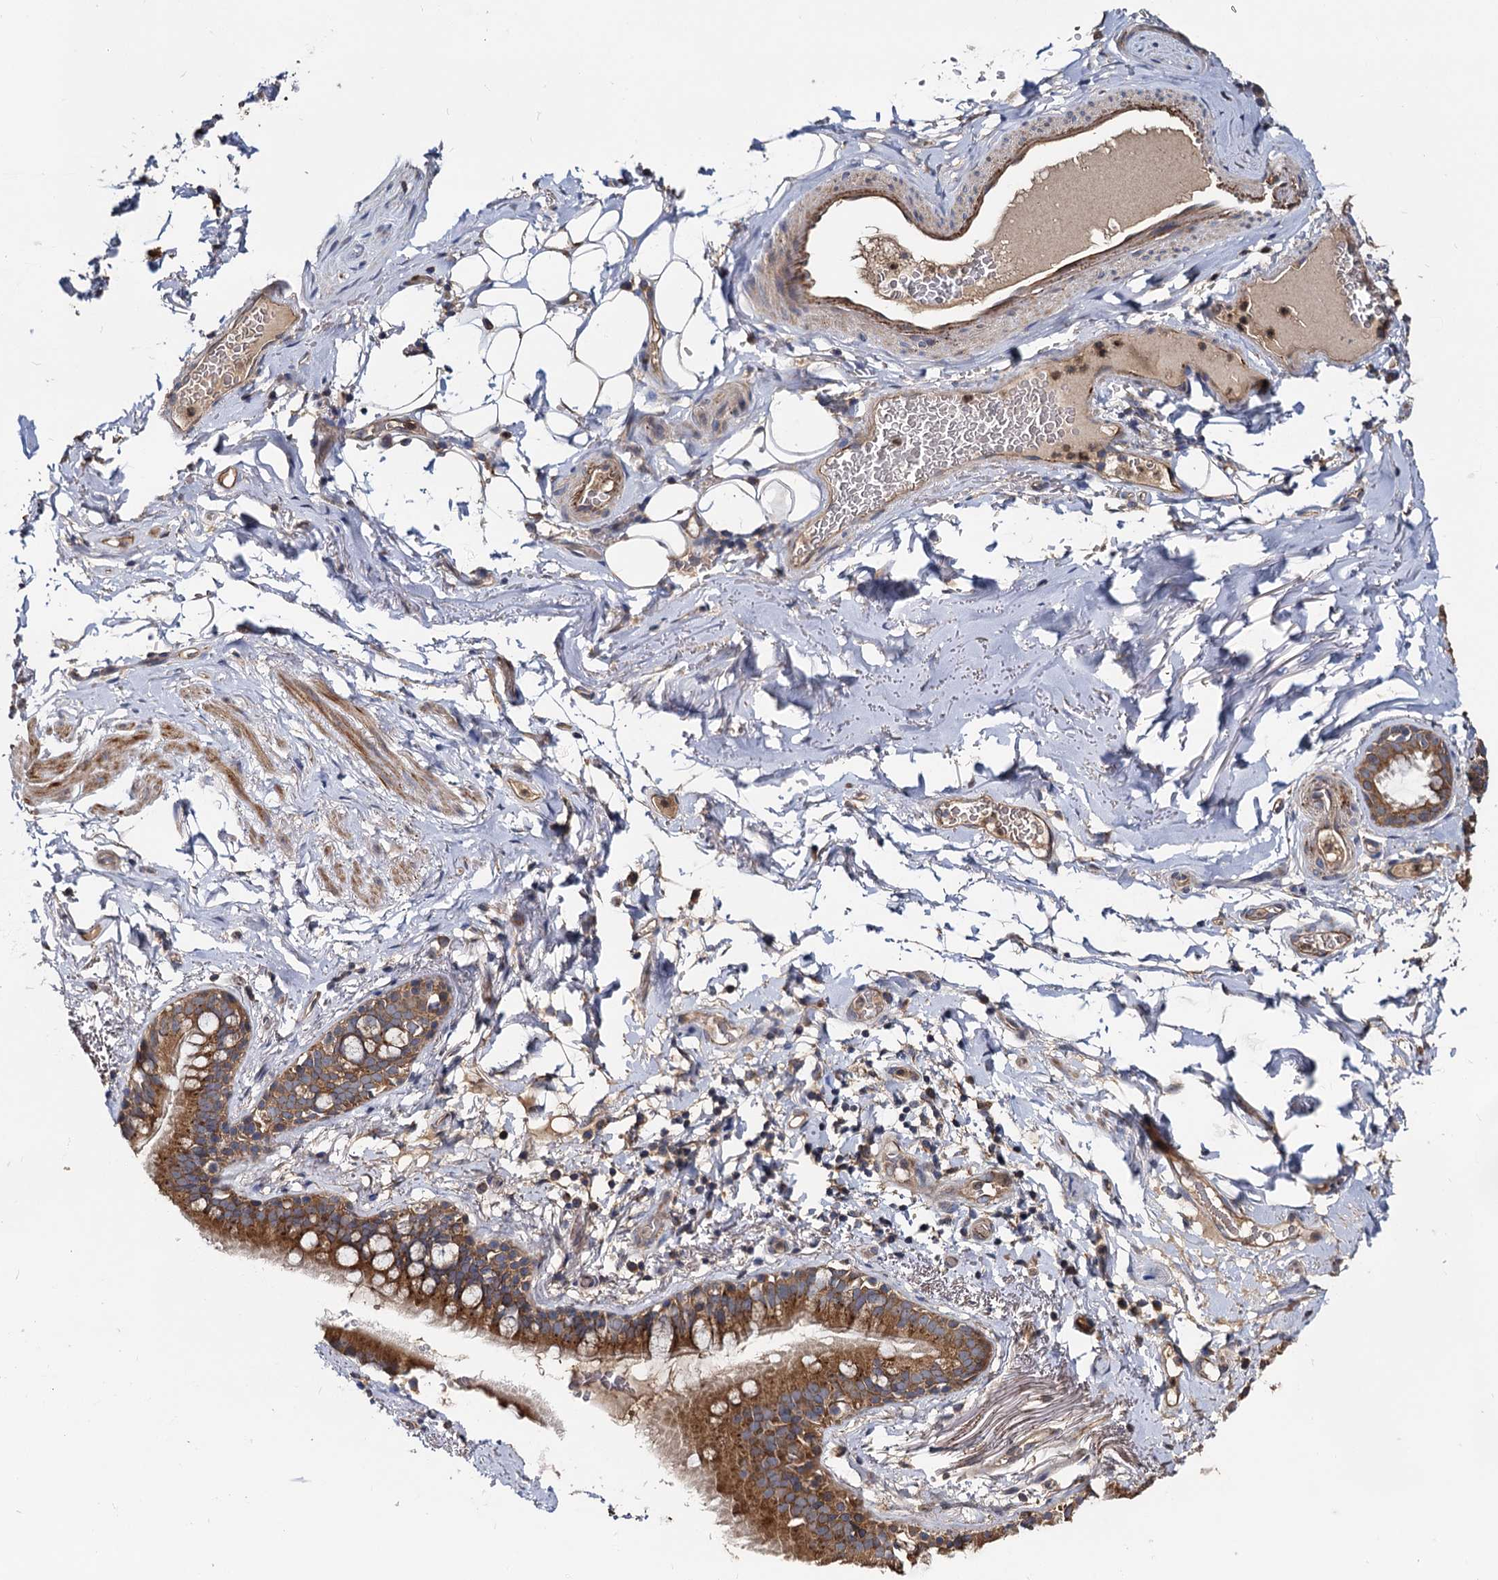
{"staining": {"intensity": "negative", "quantity": "none", "location": "none"}, "tissue": "adipose tissue", "cell_type": "Adipocytes", "image_type": "normal", "snomed": [{"axis": "morphology", "description": "Normal tissue, NOS"}, {"axis": "topography", "description": "Lymph node"}, {"axis": "topography", "description": "Bronchus"}], "caption": "The photomicrograph exhibits no significant staining in adipocytes of adipose tissue. (Brightfield microscopy of DAB IHC at high magnification).", "gene": "CEP192", "patient": {"sex": "male", "age": 63}}